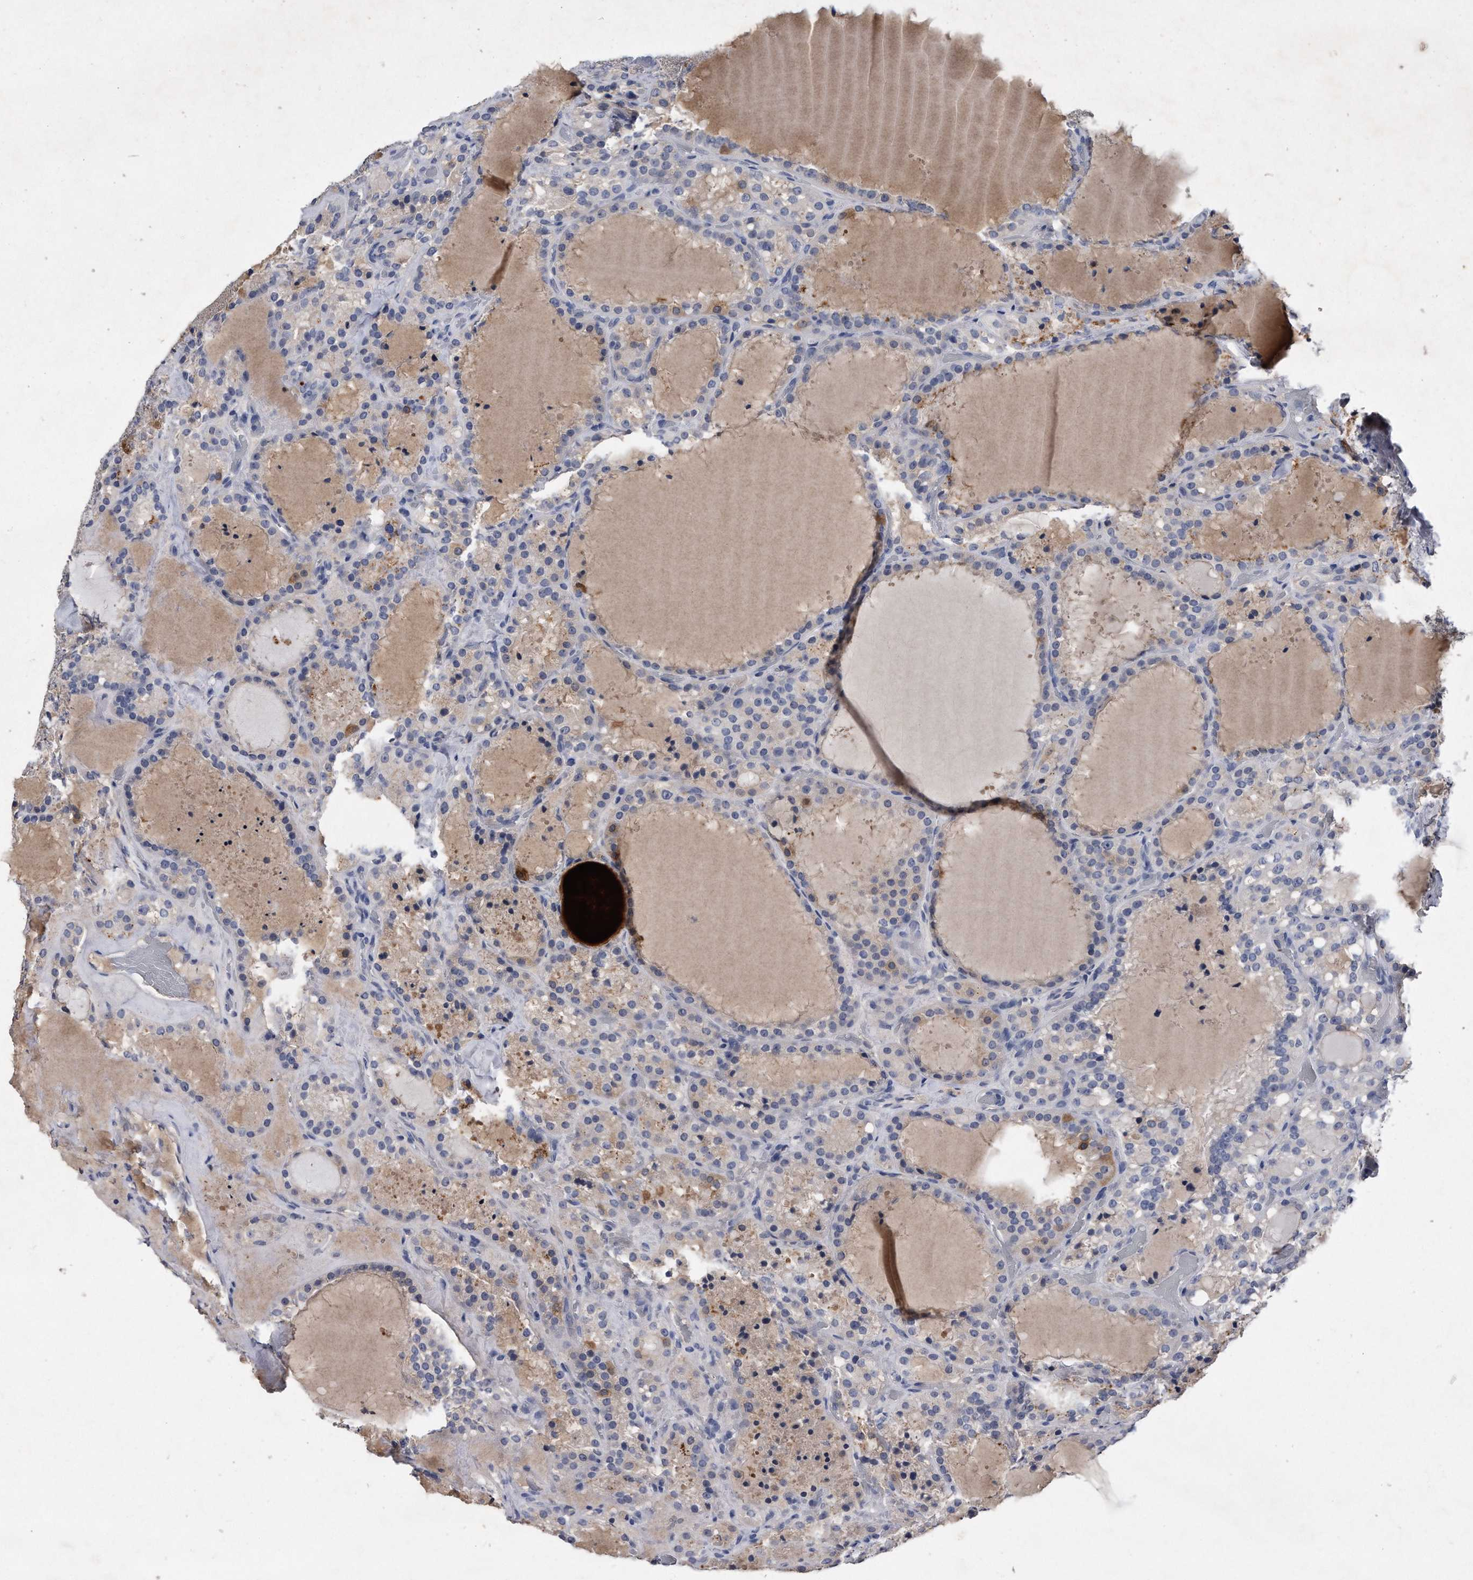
{"staining": {"intensity": "moderate", "quantity": "25%-75%", "location": "cytoplasmic/membranous"}, "tissue": "thyroid cancer", "cell_type": "Tumor cells", "image_type": "cancer", "snomed": [{"axis": "morphology", "description": "Papillary adenocarcinoma, NOS"}, {"axis": "topography", "description": "Thyroid gland"}], "caption": "About 25%-75% of tumor cells in papillary adenocarcinoma (thyroid) exhibit moderate cytoplasmic/membranous protein positivity as visualized by brown immunohistochemical staining.", "gene": "ASNS", "patient": {"sex": "male", "age": 77}}